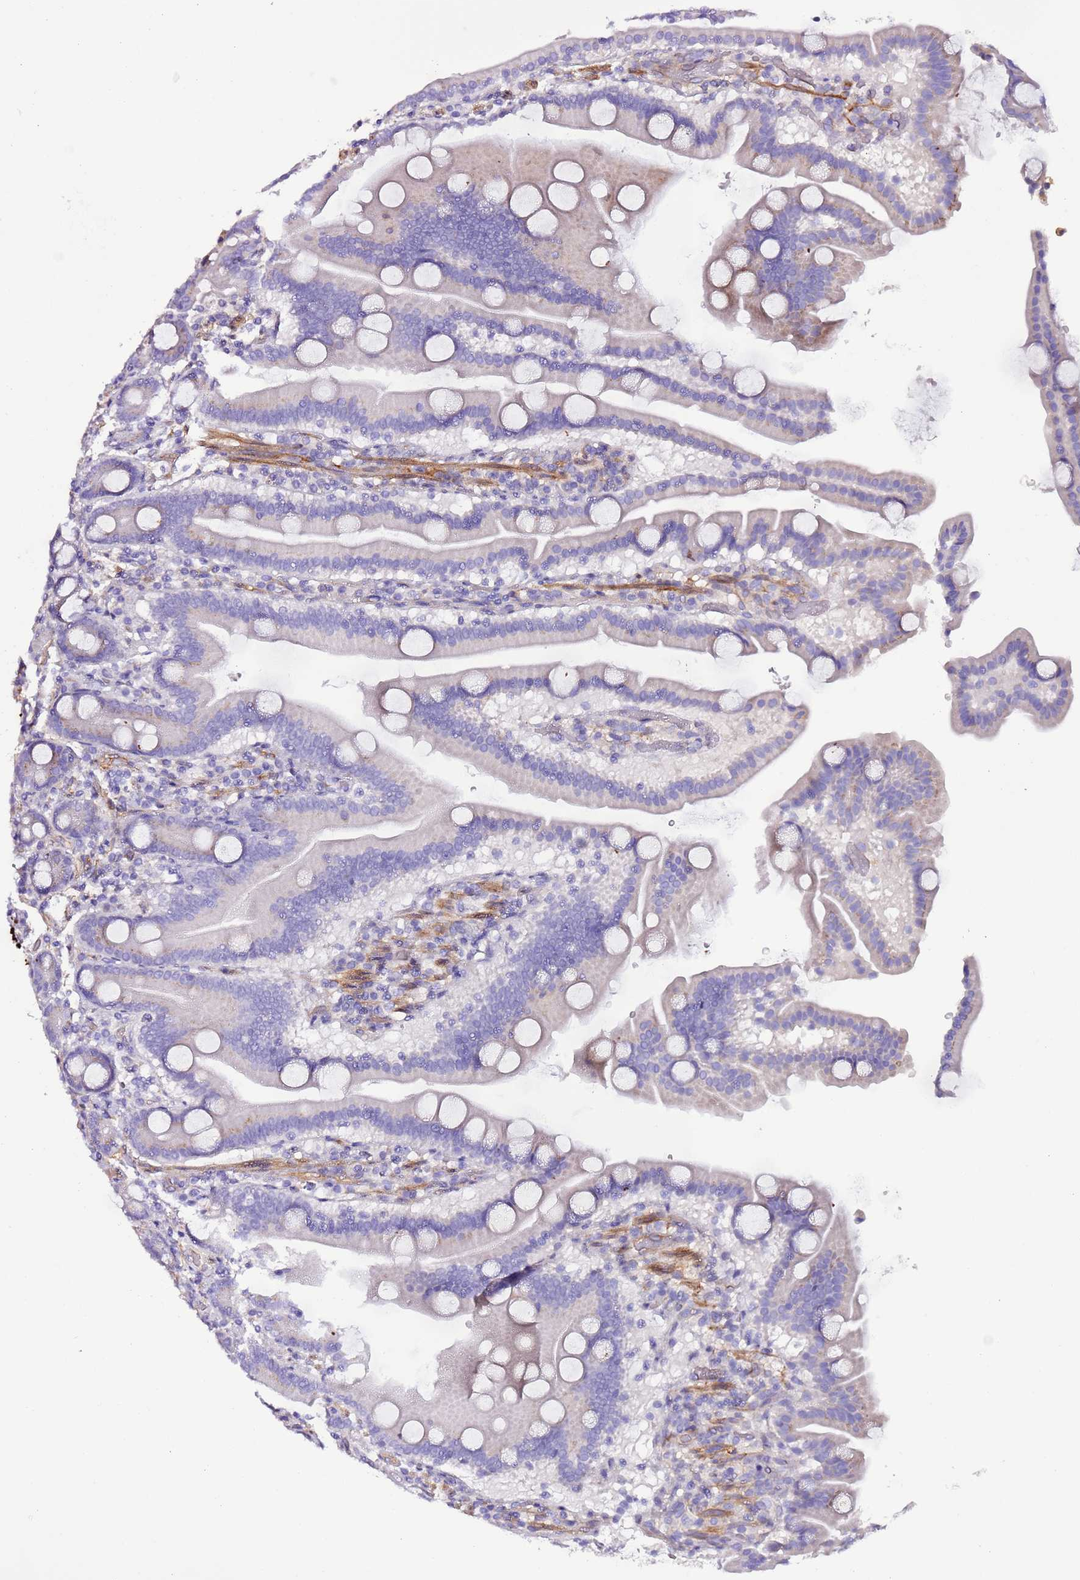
{"staining": {"intensity": "strong", "quantity": "<25%", "location": "cytoplasmic/membranous"}, "tissue": "duodenum", "cell_type": "Glandular cells", "image_type": "normal", "snomed": [{"axis": "morphology", "description": "Normal tissue, NOS"}, {"axis": "topography", "description": "Duodenum"}], "caption": "Benign duodenum demonstrates strong cytoplasmic/membranous staining in approximately <25% of glandular cells, visualized by immunohistochemistry. The protein is stained brown, and the nuclei are stained in blue (DAB IHC with brightfield microscopy, high magnification).", "gene": "FAM174C", "patient": {"sex": "male", "age": 55}}